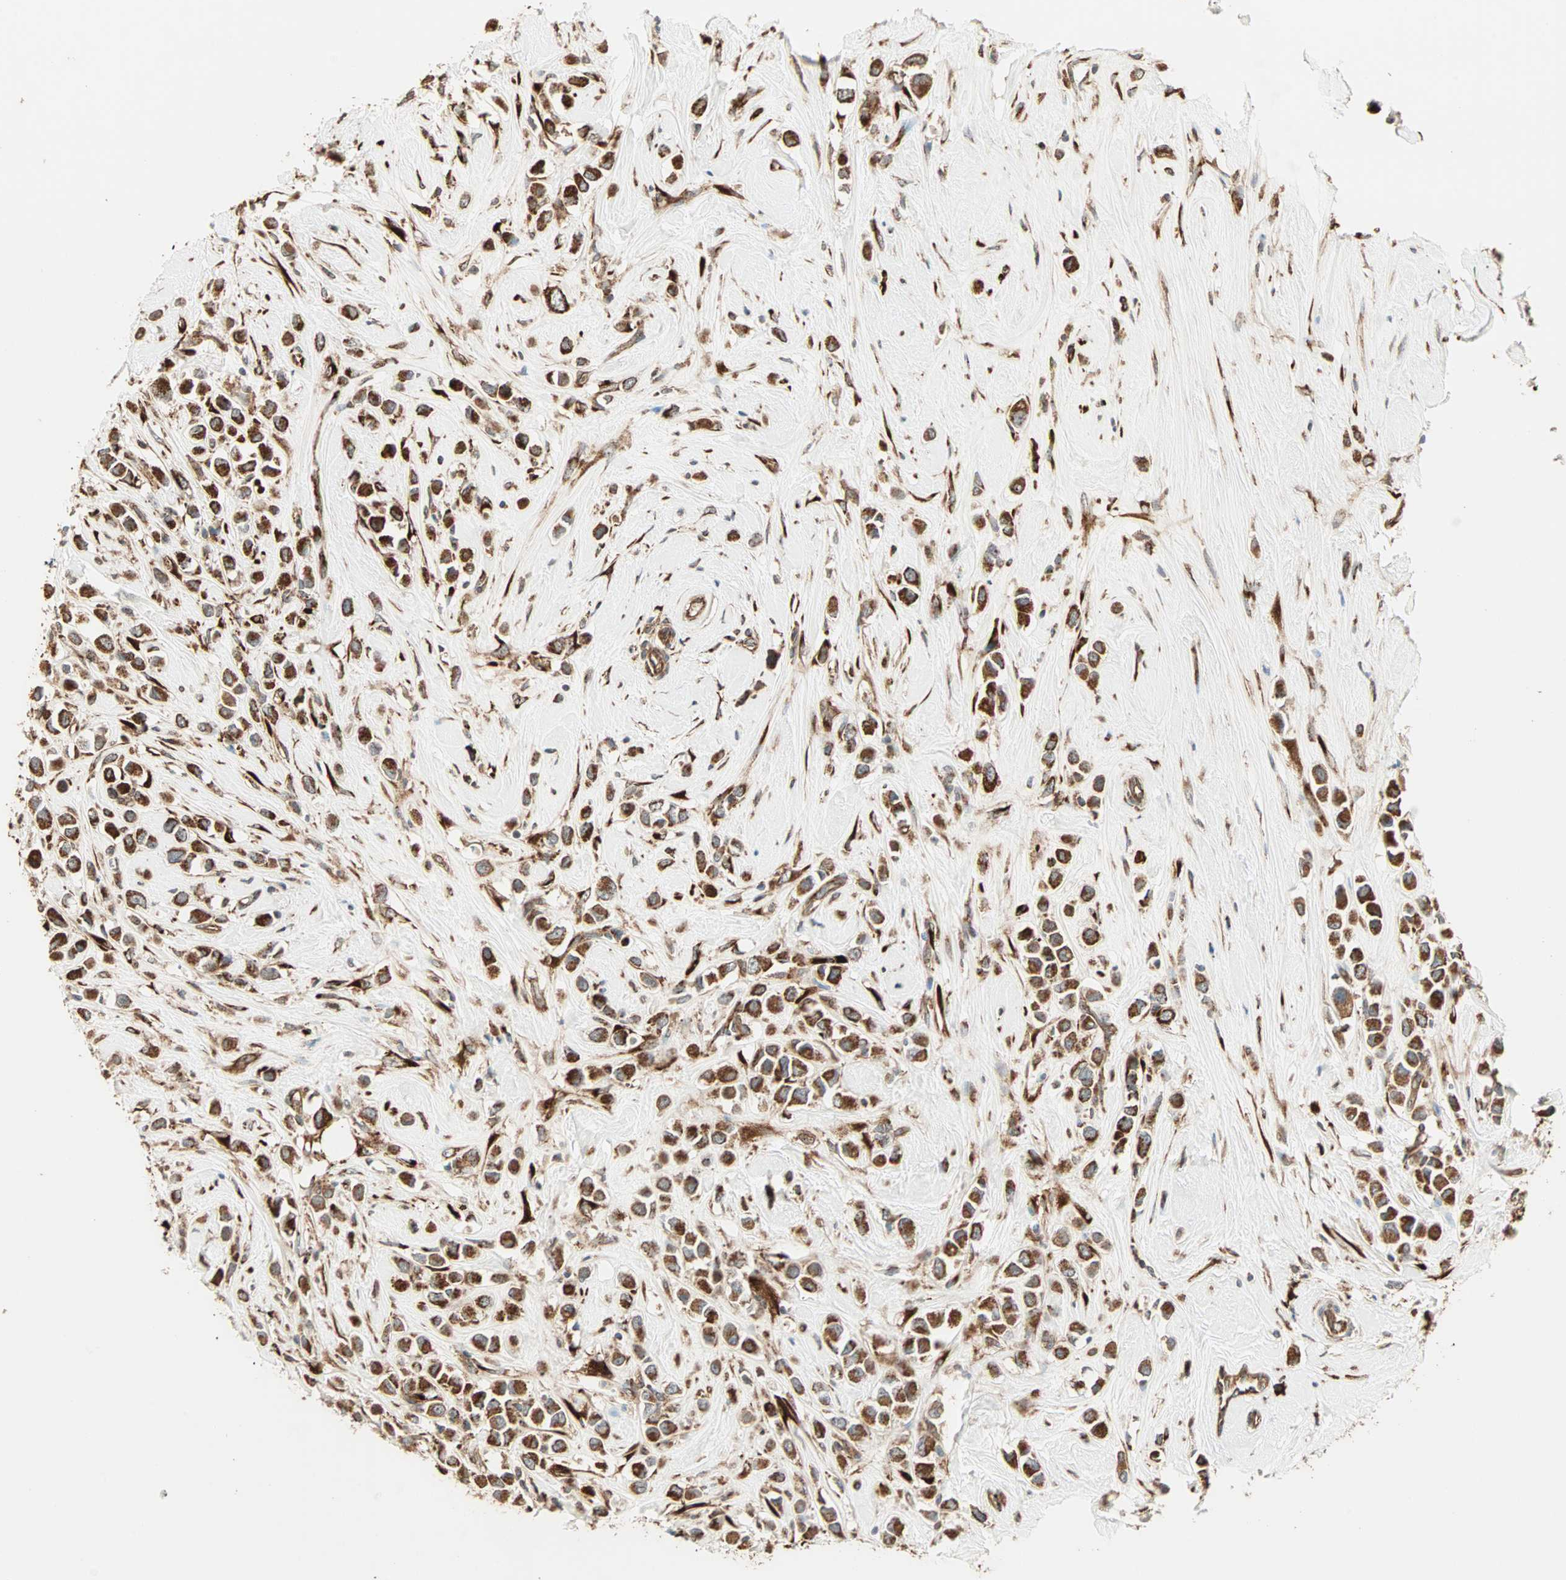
{"staining": {"intensity": "strong", "quantity": ">75%", "location": "cytoplasmic/membranous"}, "tissue": "breast cancer", "cell_type": "Tumor cells", "image_type": "cancer", "snomed": [{"axis": "morphology", "description": "Duct carcinoma"}, {"axis": "topography", "description": "Breast"}], "caption": "Strong cytoplasmic/membranous expression is appreciated in approximately >75% of tumor cells in breast cancer. (DAB IHC with brightfield microscopy, high magnification).", "gene": "P4HA1", "patient": {"sex": "female", "age": 61}}